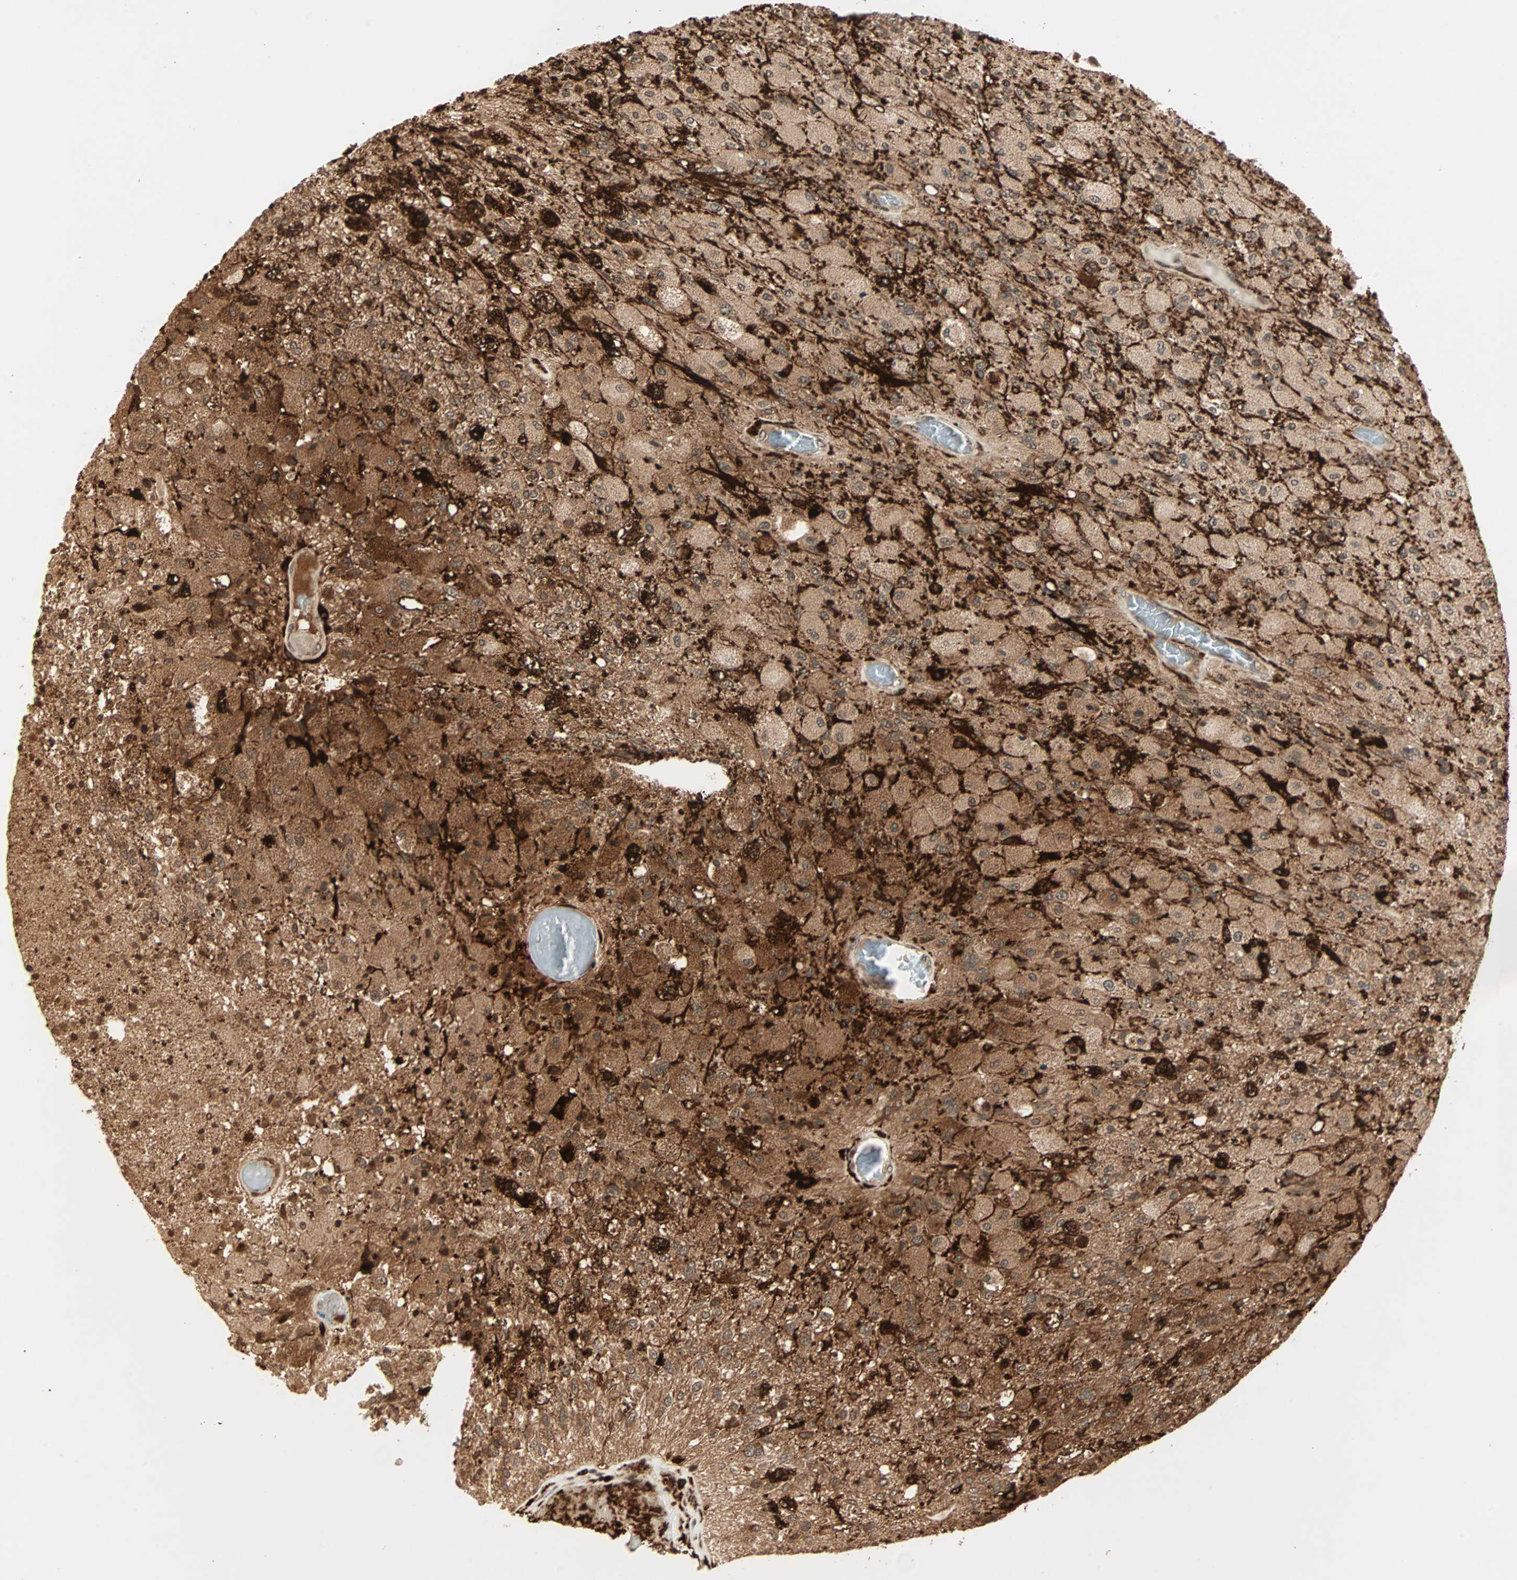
{"staining": {"intensity": "moderate", "quantity": ">75%", "location": "cytoplasmic/membranous"}, "tissue": "glioma", "cell_type": "Tumor cells", "image_type": "cancer", "snomed": [{"axis": "morphology", "description": "Normal tissue, NOS"}, {"axis": "morphology", "description": "Glioma, malignant, High grade"}, {"axis": "topography", "description": "Cerebral cortex"}], "caption": "This photomicrograph demonstrates glioma stained with immunohistochemistry to label a protein in brown. The cytoplasmic/membranous of tumor cells show moderate positivity for the protein. Nuclei are counter-stained blue.", "gene": "RFFL", "patient": {"sex": "male", "age": 77}}